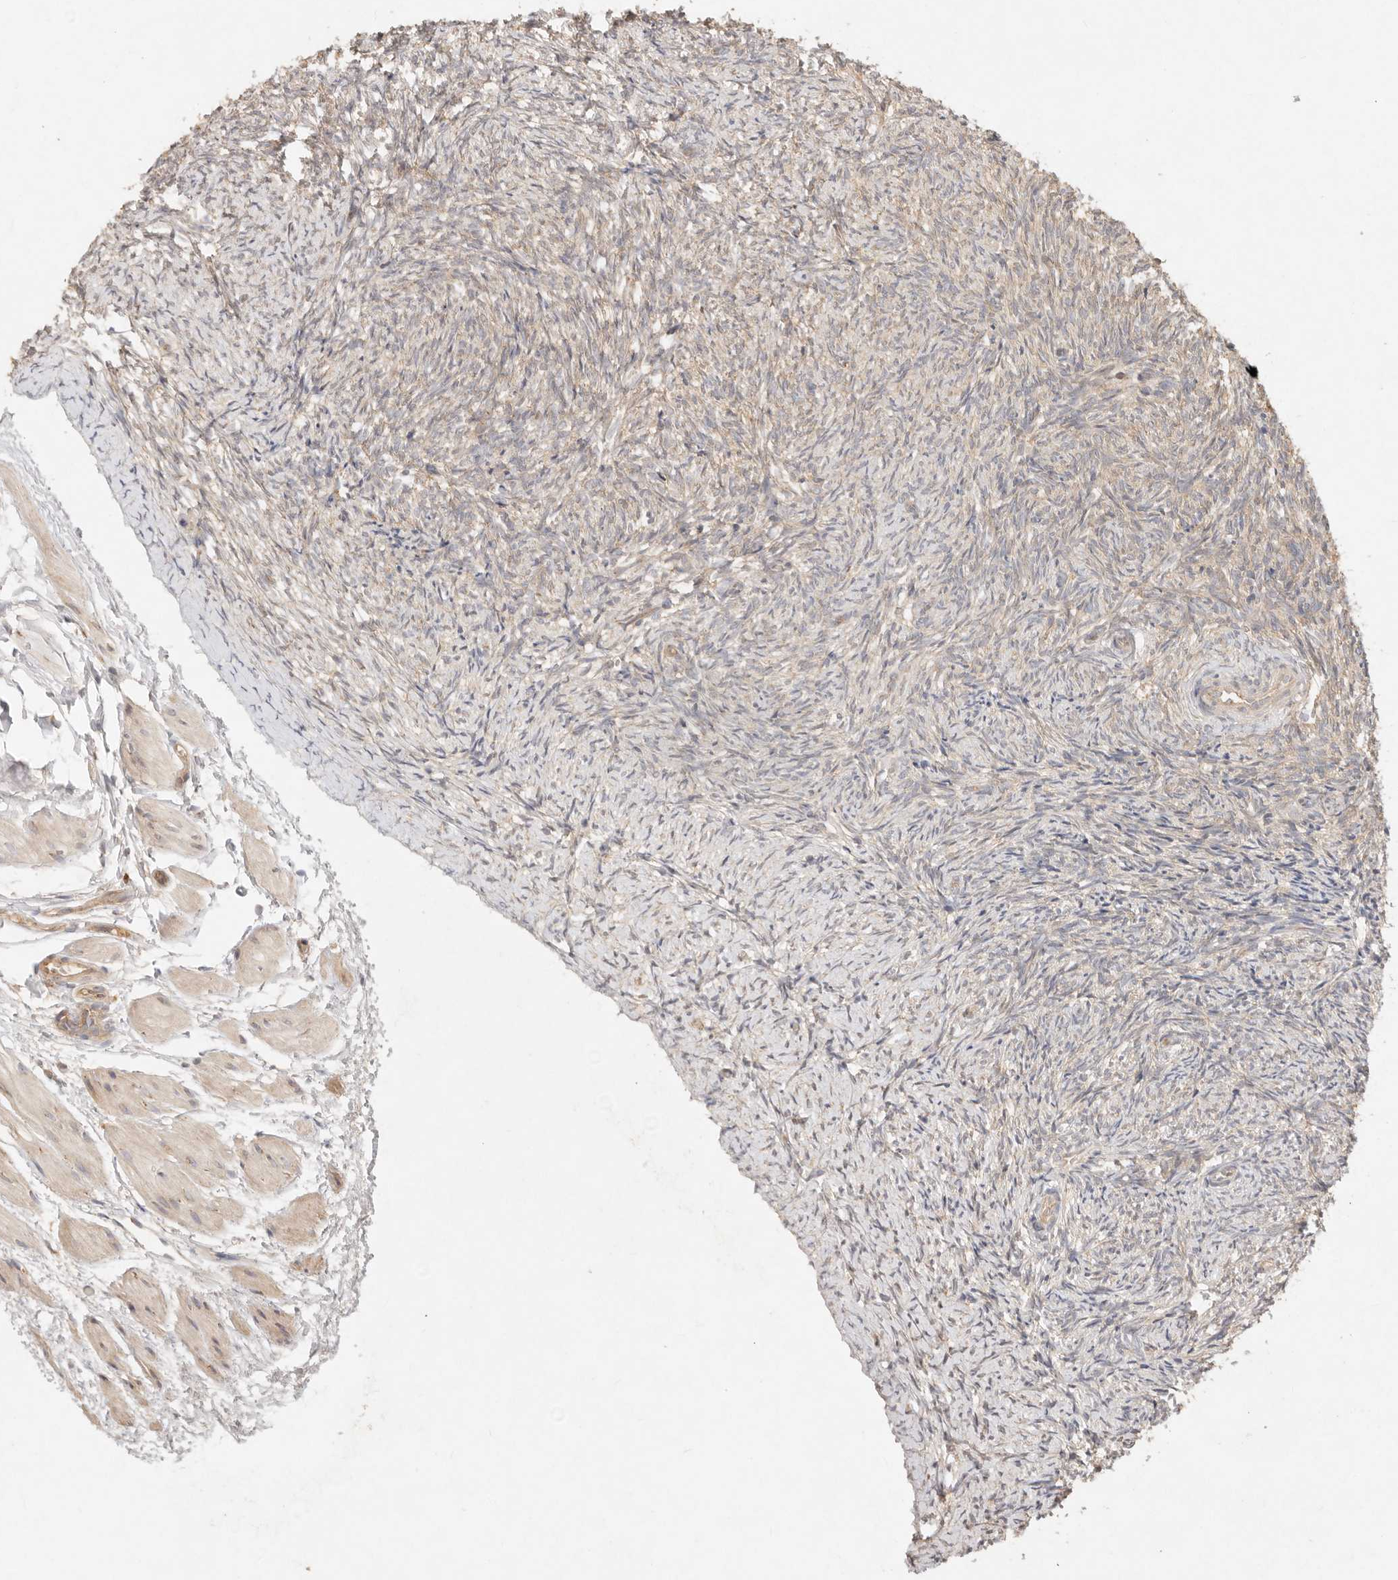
{"staining": {"intensity": "moderate", "quantity": ">75%", "location": "cytoplasmic/membranous"}, "tissue": "ovary", "cell_type": "Follicle cells", "image_type": "normal", "snomed": [{"axis": "morphology", "description": "Normal tissue, NOS"}, {"axis": "topography", "description": "Ovary"}], "caption": "A micrograph of human ovary stained for a protein demonstrates moderate cytoplasmic/membranous brown staining in follicle cells. The protein of interest is shown in brown color, while the nuclei are stained blue.", "gene": "HECTD3", "patient": {"sex": "female", "age": 41}}